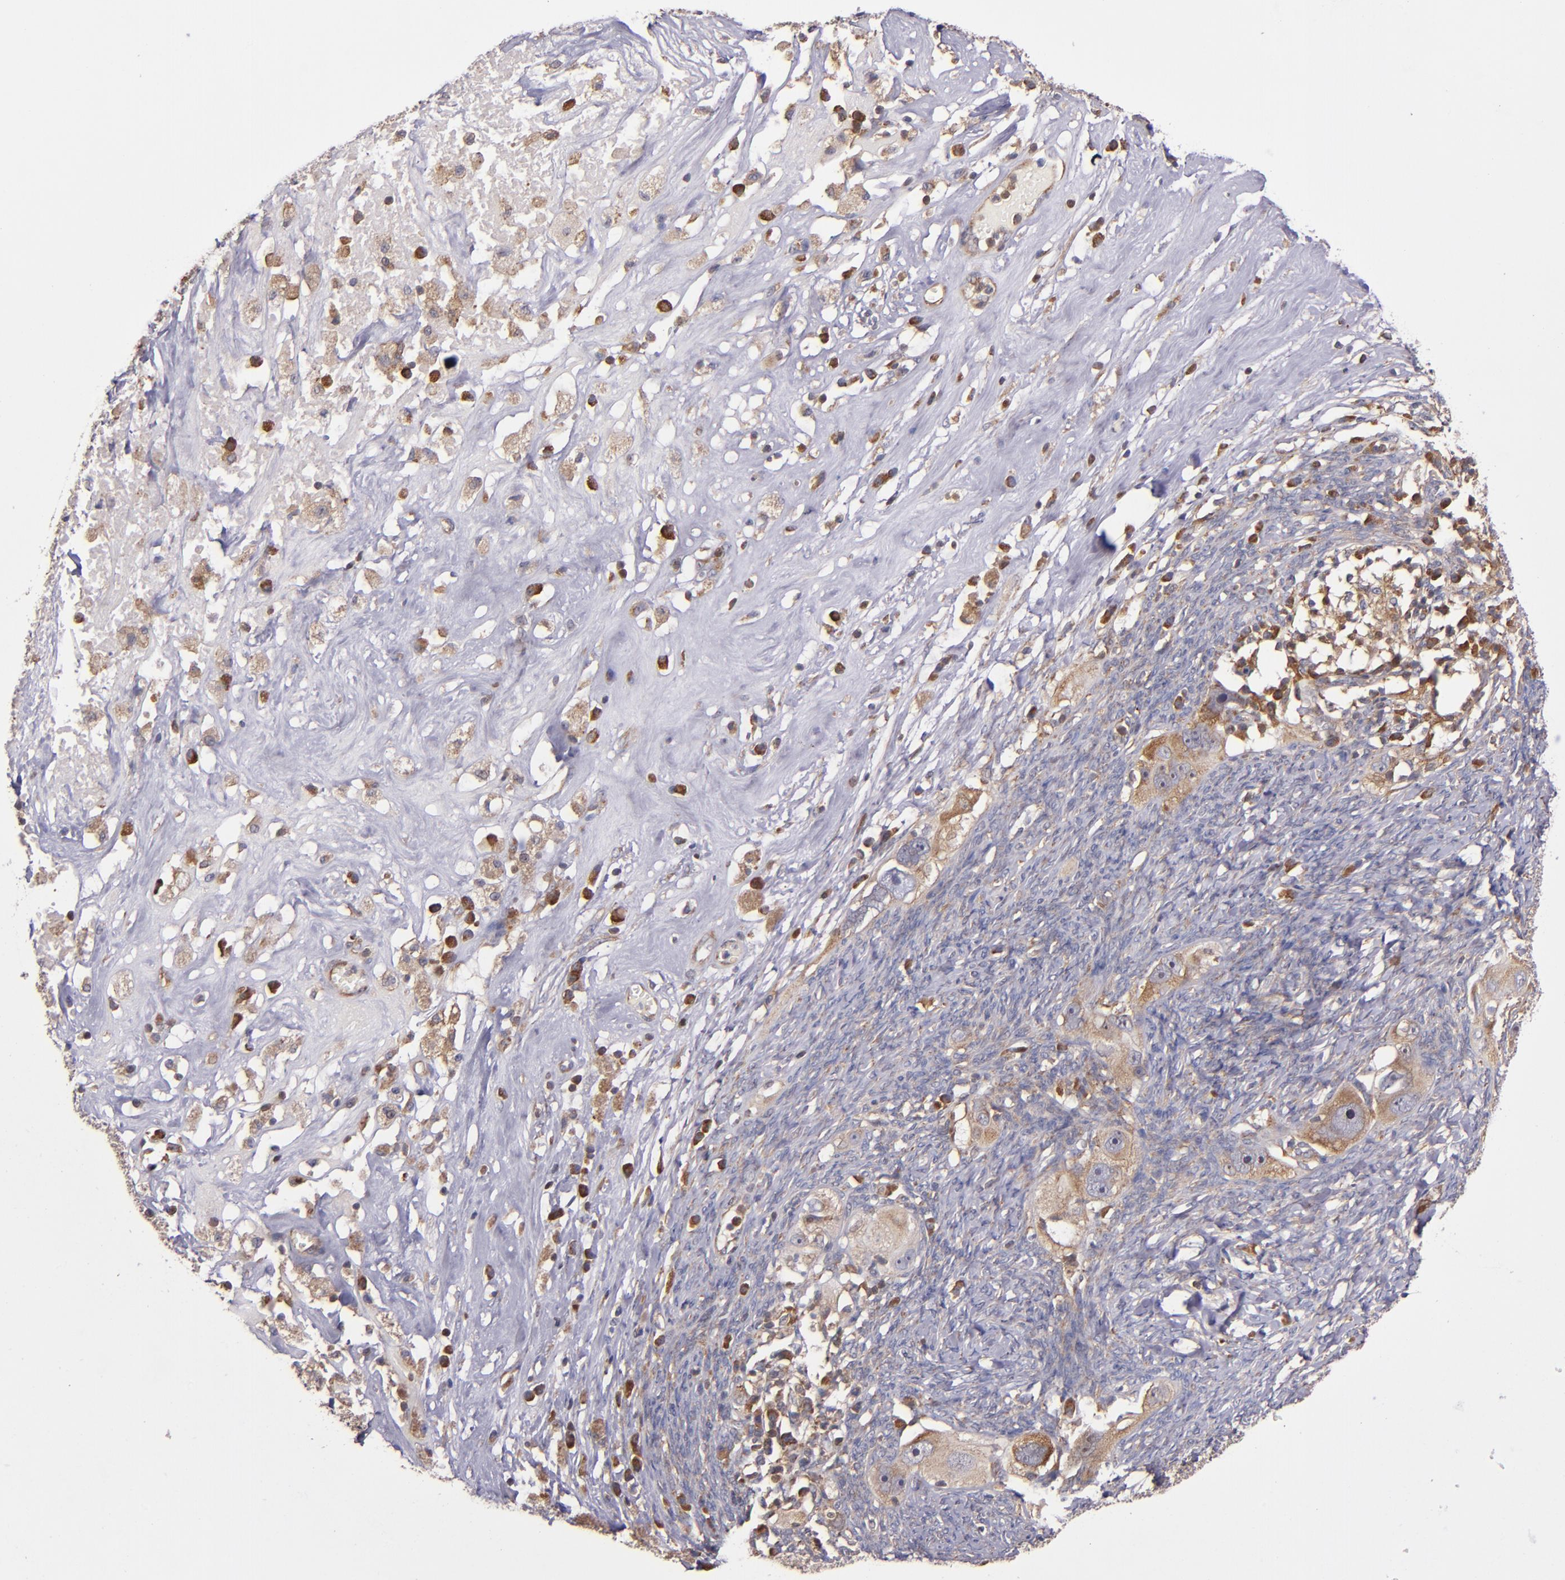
{"staining": {"intensity": "moderate", "quantity": ">75%", "location": "cytoplasmic/membranous"}, "tissue": "ovarian cancer", "cell_type": "Tumor cells", "image_type": "cancer", "snomed": [{"axis": "morphology", "description": "Normal tissue, NOS"}, {"axis": "morphology", "description": "Cystadenocarcinoma, serous, NOS"}, {"axis": "topography", "description": "Ovary"}], "caption": "A brown stain labels moderate cytoplasmic/membranous positivity of a protein in human serous cystadenocarcinoma (ovarian) tumor cells.", "gene": "EIF4ENIF1", "patient": {"sex": "female", "age": 62}}